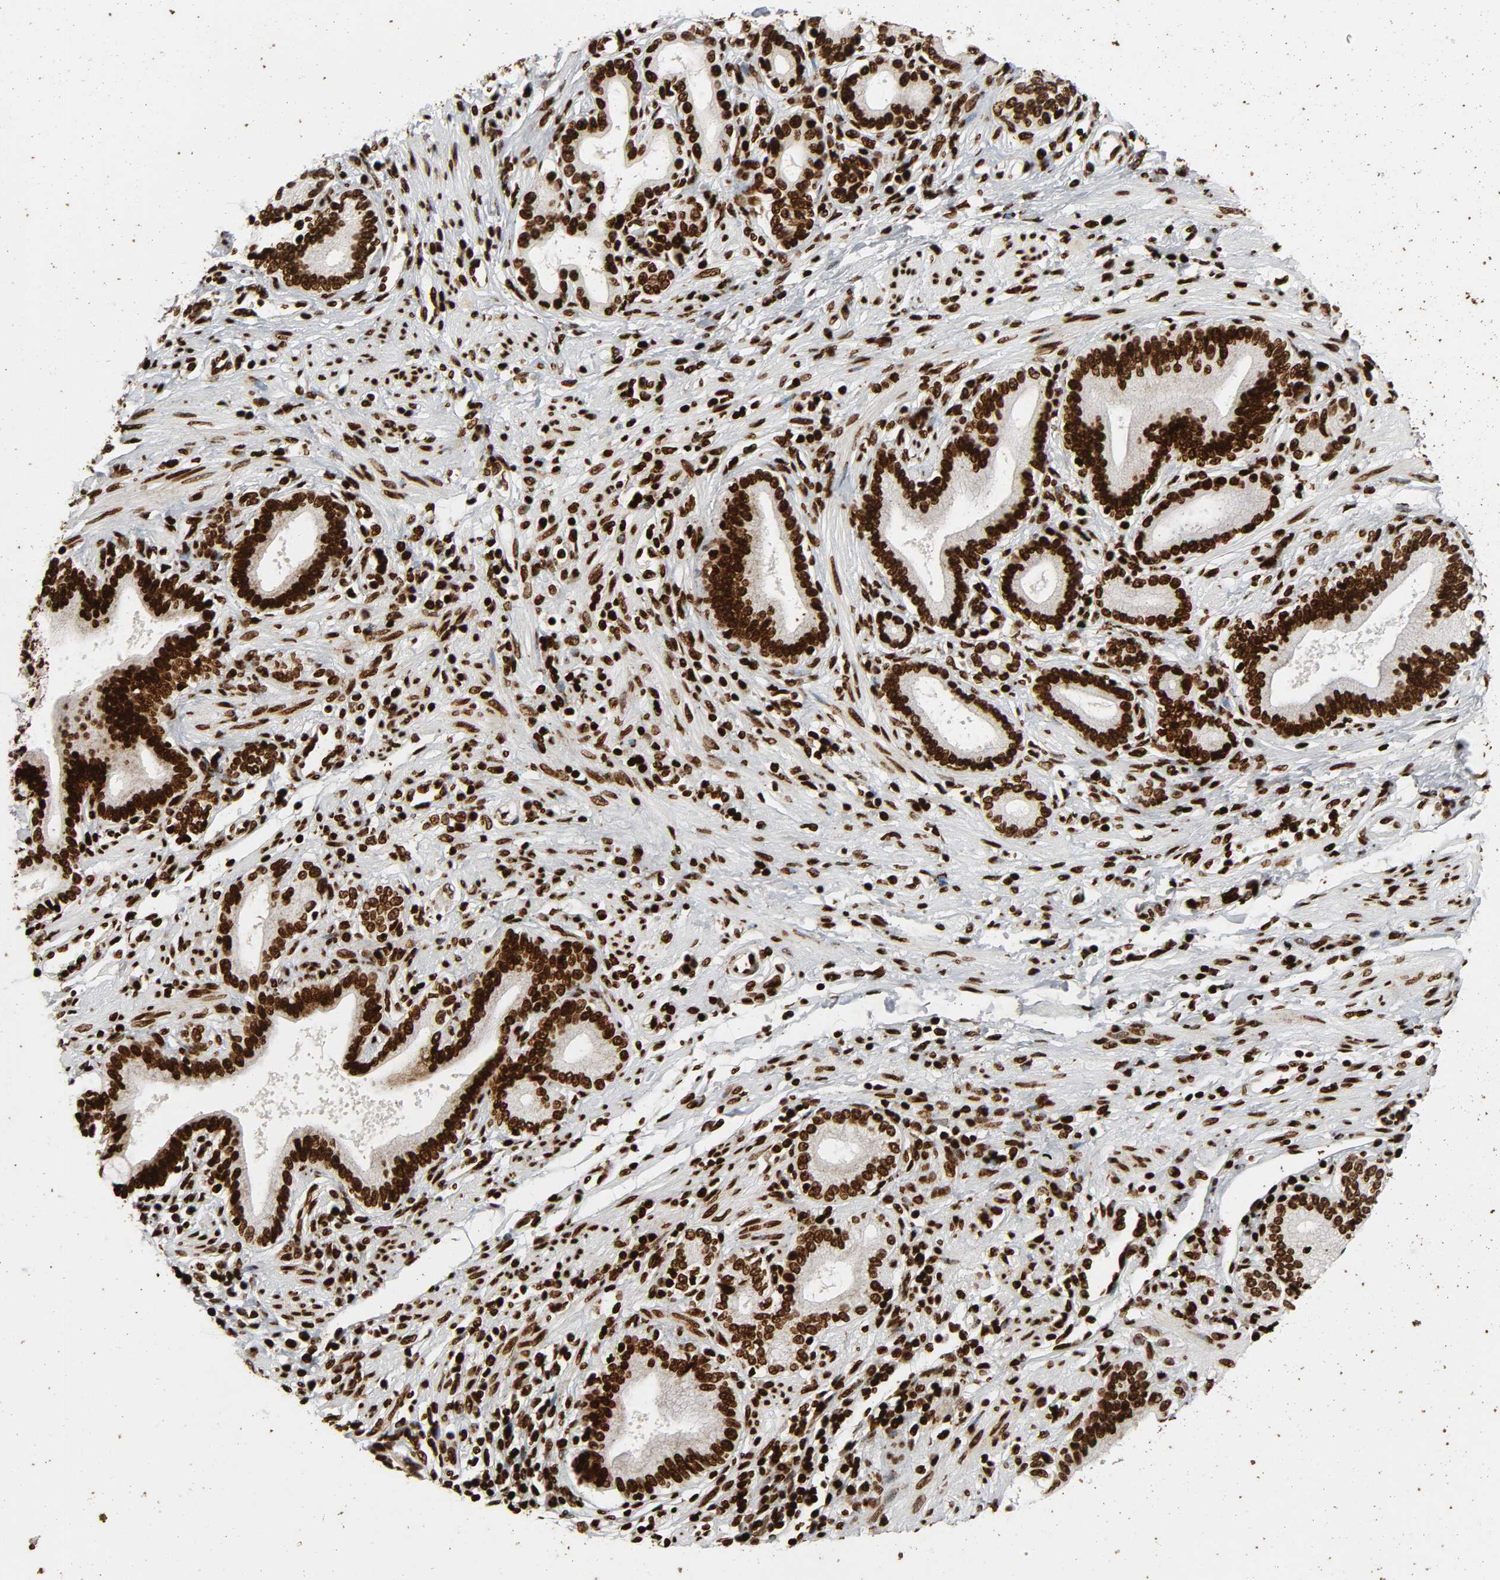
{"staining": {"intensity": "strong", "quantity": ">75%", "location": "nuclear"}, "tissue": "pancreatic cancer", "cell_type": "Tumor cells", "image_type": "cancer", "snomed": [{"axis": "morphology", "description": "Adenocarcinoma, NOS"}, {"axis": "topography", "description": "Pancreas"}], "caption": "IHC micrograph of neoplastic tissue: adenocarcinoma (pancreatic) stained using immunohistochemistry (IHC) demonstrates high levels of strong protein expression localized specifically in the nuclear of tumor cells, appearing as a nuclear brown color.", "gene": "RXRA", "patient": {"sex": "female", "age": 48}}